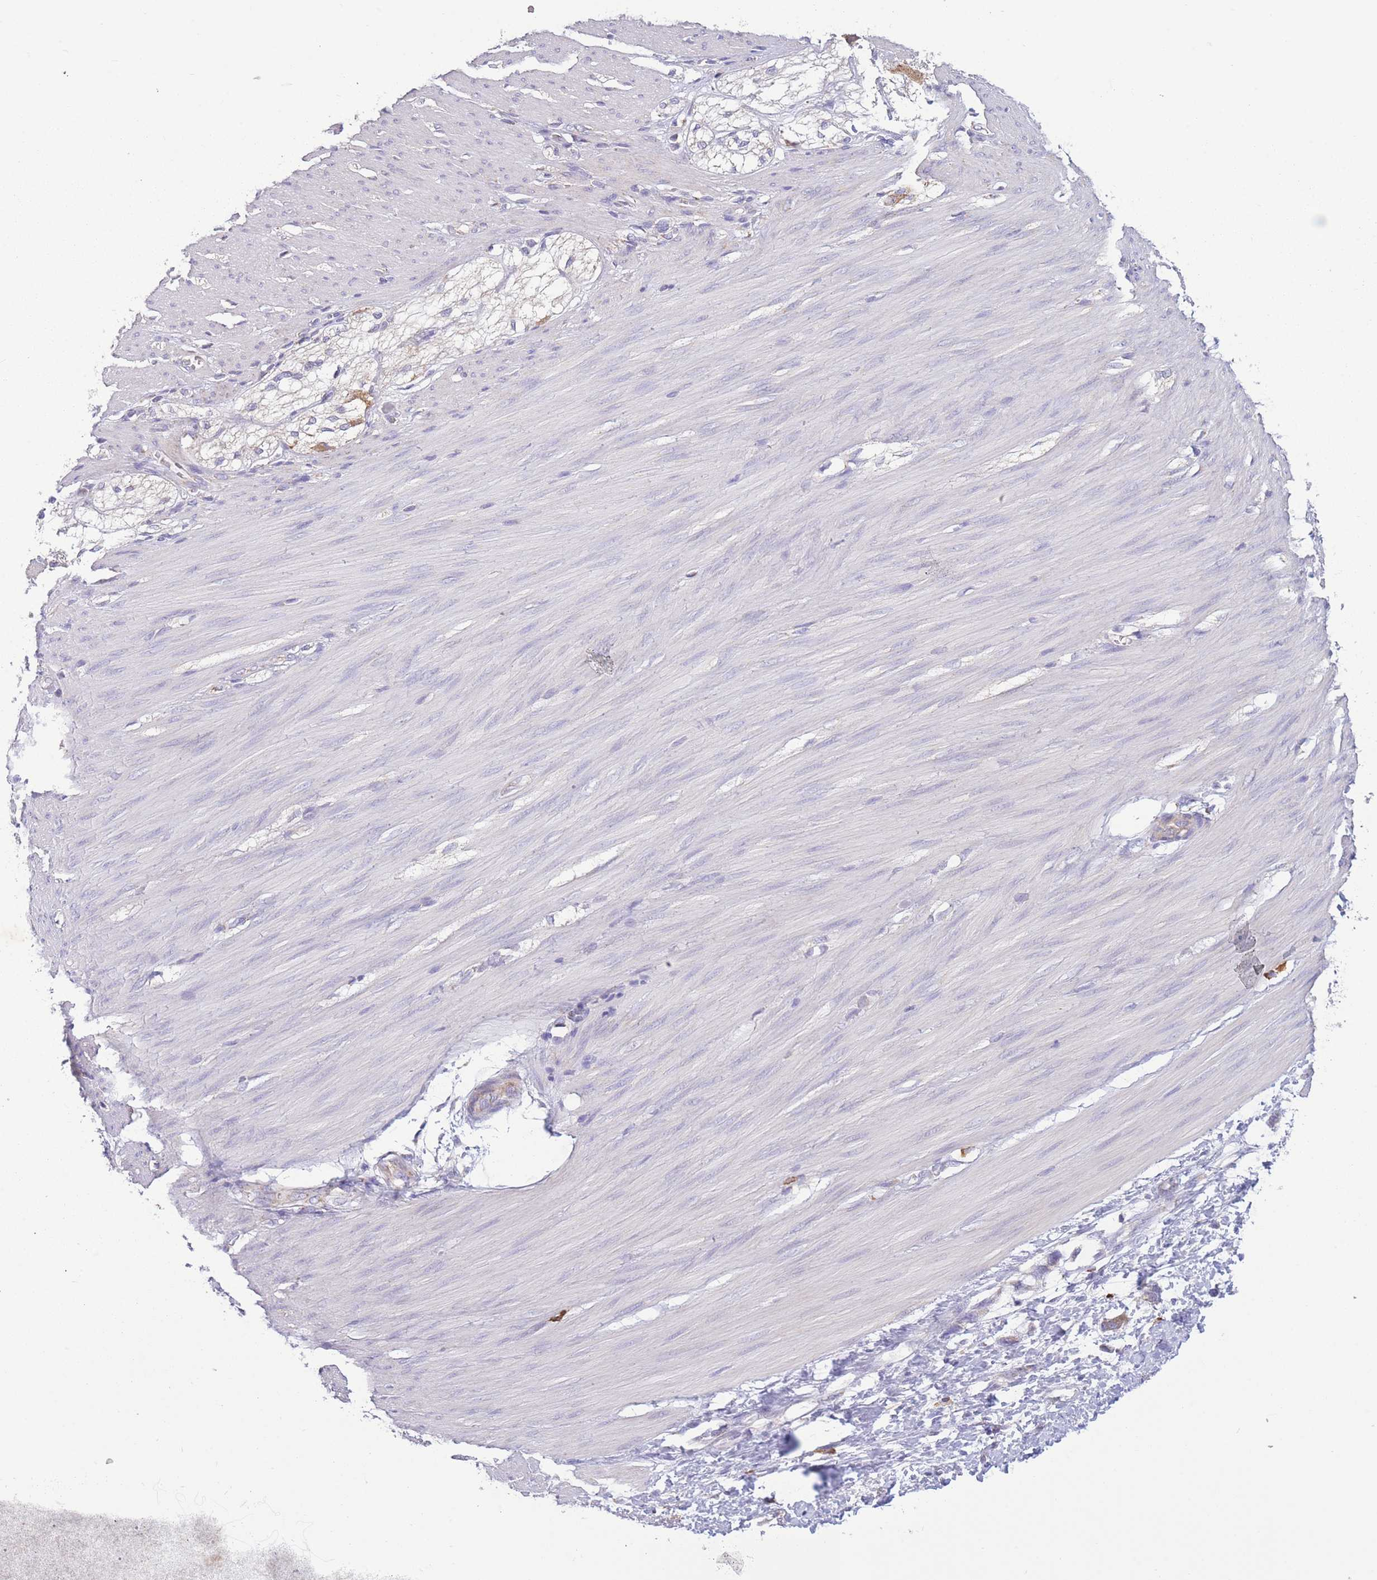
{"staining": {"intensity": "negative", "quantity": "none", "location": "none"}, "tissue": "smooth muscle", "cell_type": "Smooth muscle cells", "image_type": "normal", "snomed": [{"axis": "morphology", "description": "Normal tissue, NOS"}, {"axis": "morphology", "description": "Adenocarcinoma, NOS"}, {"axis": "topography", "description": "Colon"}, {"axis": "topography", "description": "Peripheral nerve tissue"}], "caption": "This histopathology image is of benign smooth muscle stained with immunohistochemistry (IHC) to label a protein in brown with the nuclei are counter-stained blue. There is no expression in smooth muscle cells.", "gene": "PDHA1", "patient": {"sex": "male", "age": 14}}